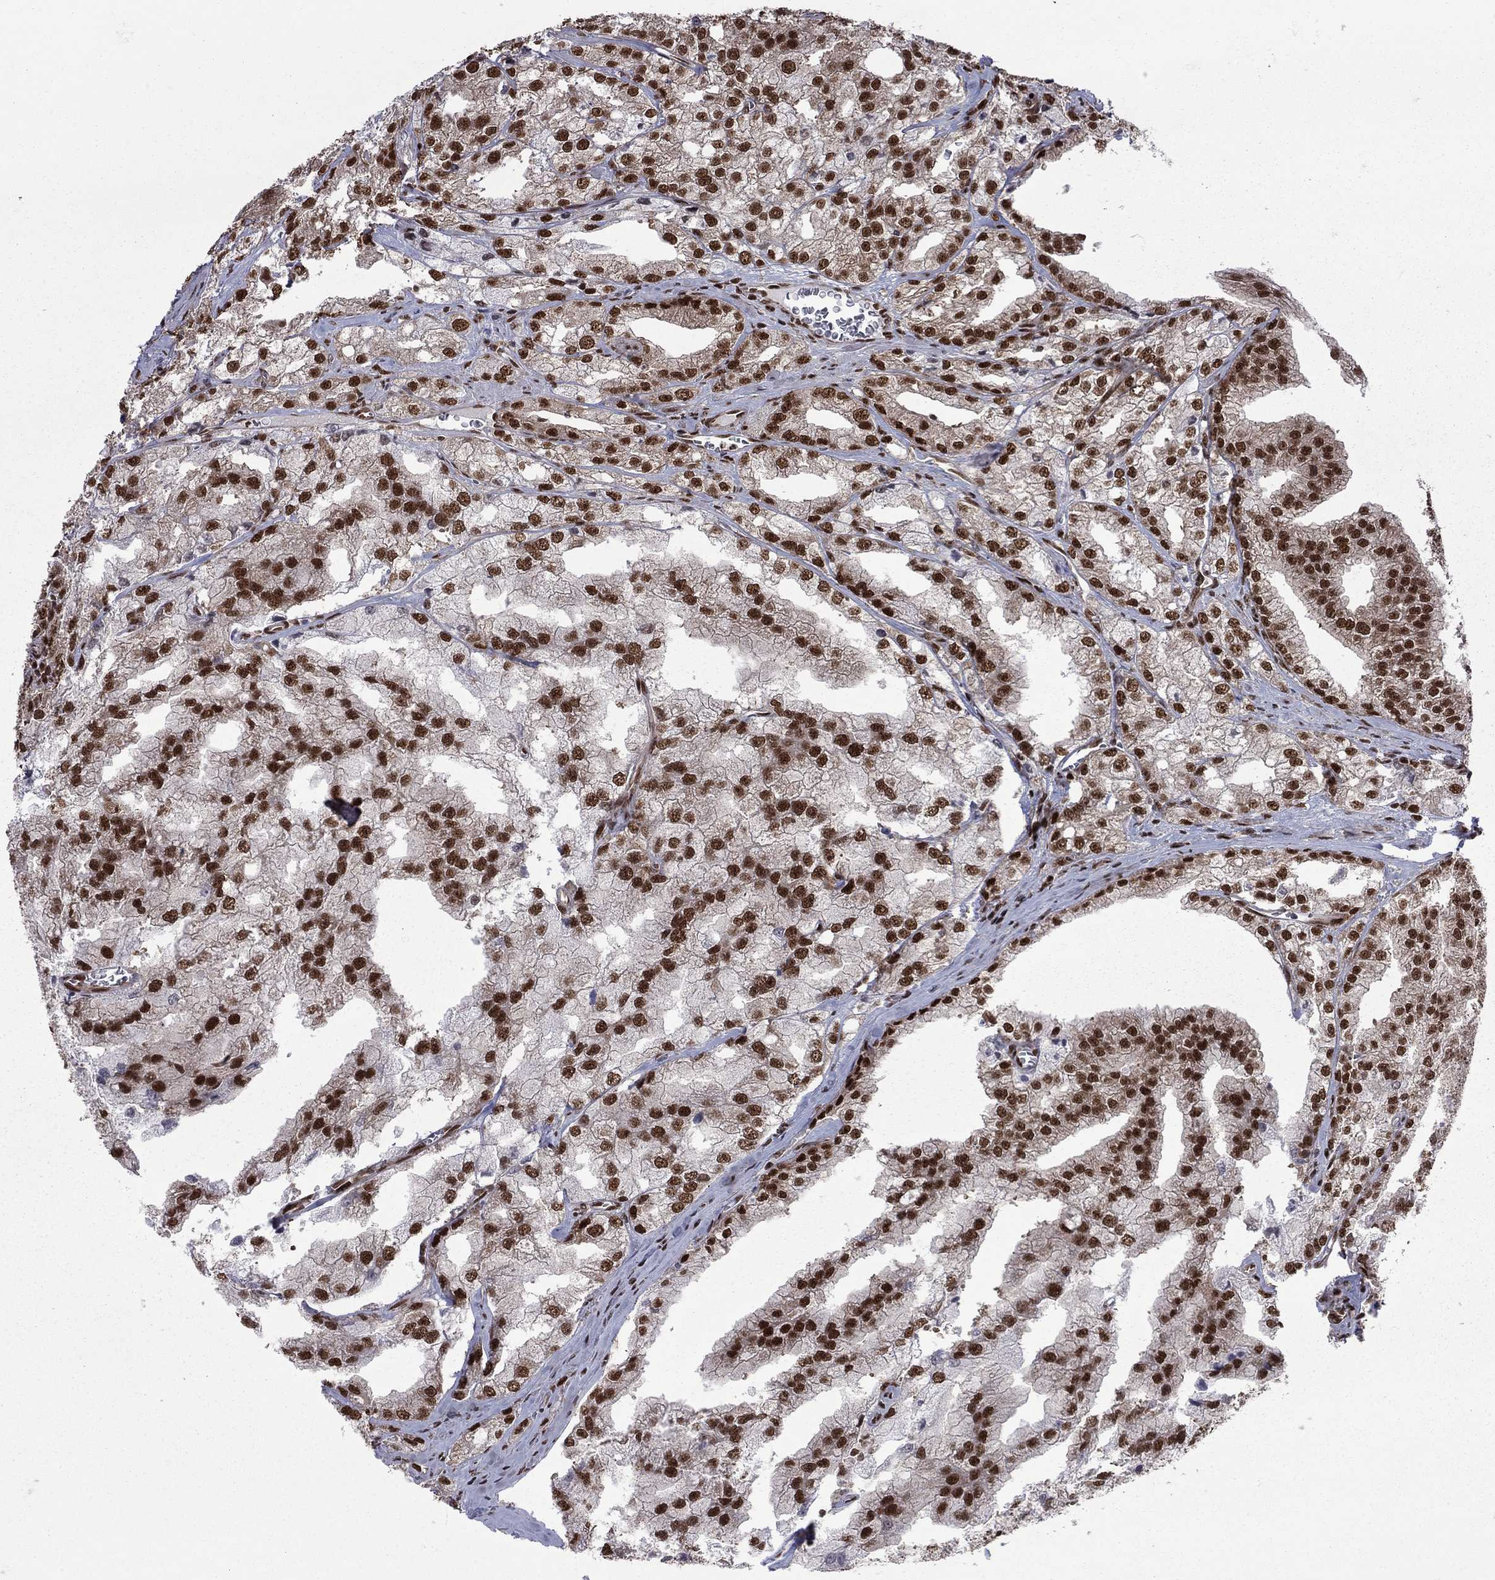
{"staining": {"intensity": "strong", "quantity": ">75%", "location": "nuclear"}, "tissue": "prostate cancer", "cell_type": "Tumor cells", "image_type": "cancer", "snomed": [{"axis": "morphology", "description": "Adenocarcinoma, NOS"}, {"axis": "topography", "description": "Prostate"}], "caption": "Tumor cells display high levels of strong nuclear expression in about >75% of cells in prostate adenocarcinoma.", "gene": "MED25", "patient": {"sex": "male", "age": 70}}